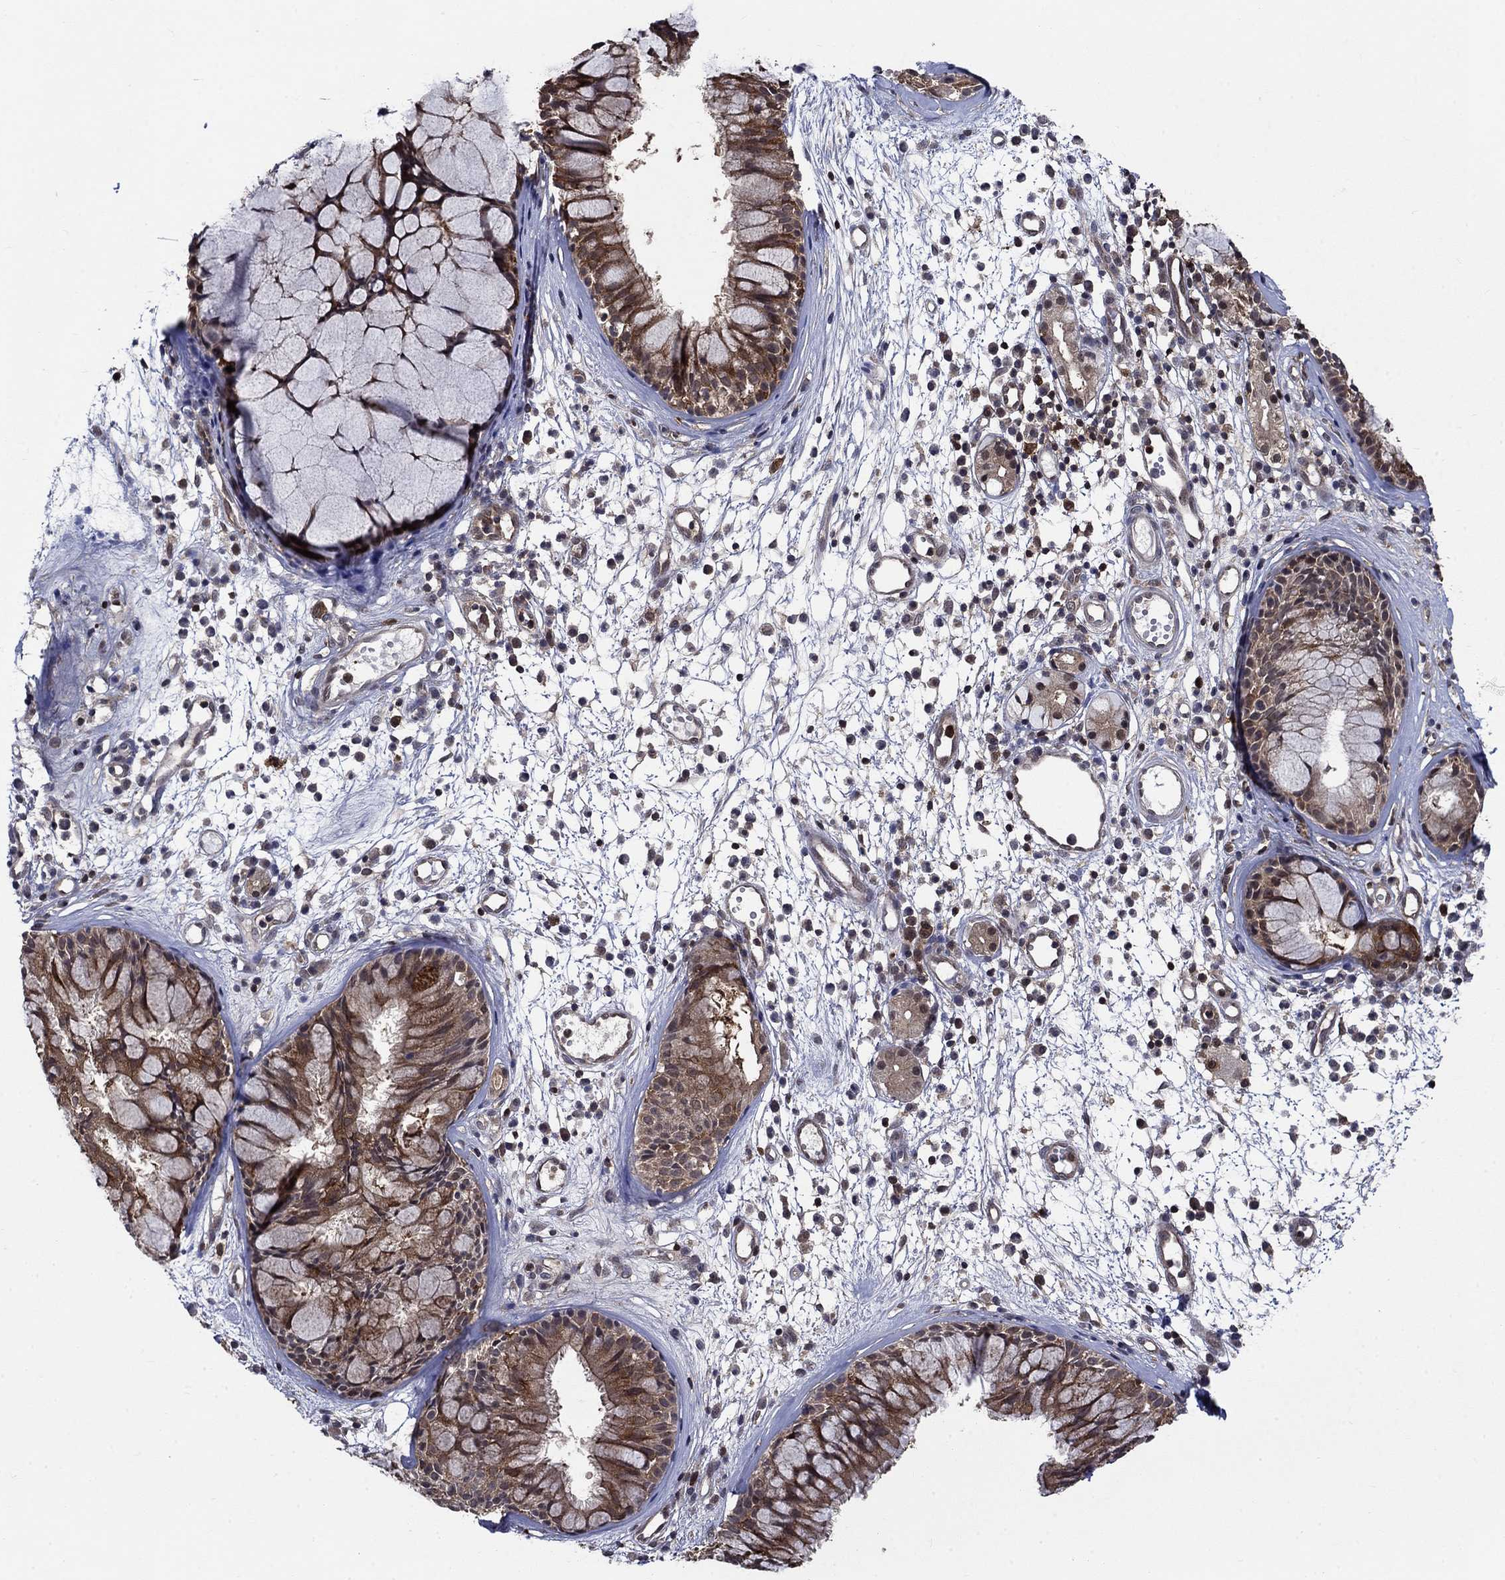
{"staining": {"intensity": "moderate", "quantity": ">75%", "location": "cytoplasmic/membranous"}, "tissue": "nasopharynx", "cell_type": "Respiratory epithelial cells", "image_type": "normal", "snomed": [{"axis": "morphology", "description": "Normal tissue, NOS"}, {"axis": "topography", "description": "Nasopharynx"}], "caption": "A medium amount of moderate cytoplasmic/membranous expression is seen in approximately >75% of respiratory epithelial cells in unremarkable nasopharynx. (Stains: DAB (3,3'-diaminobenzidine) in brown, nuclei in blue, Microscopy: brightfield microscopy at high magnification).", "gene": "CACYBP", "patient": {"sex": "male", "age": 77}}